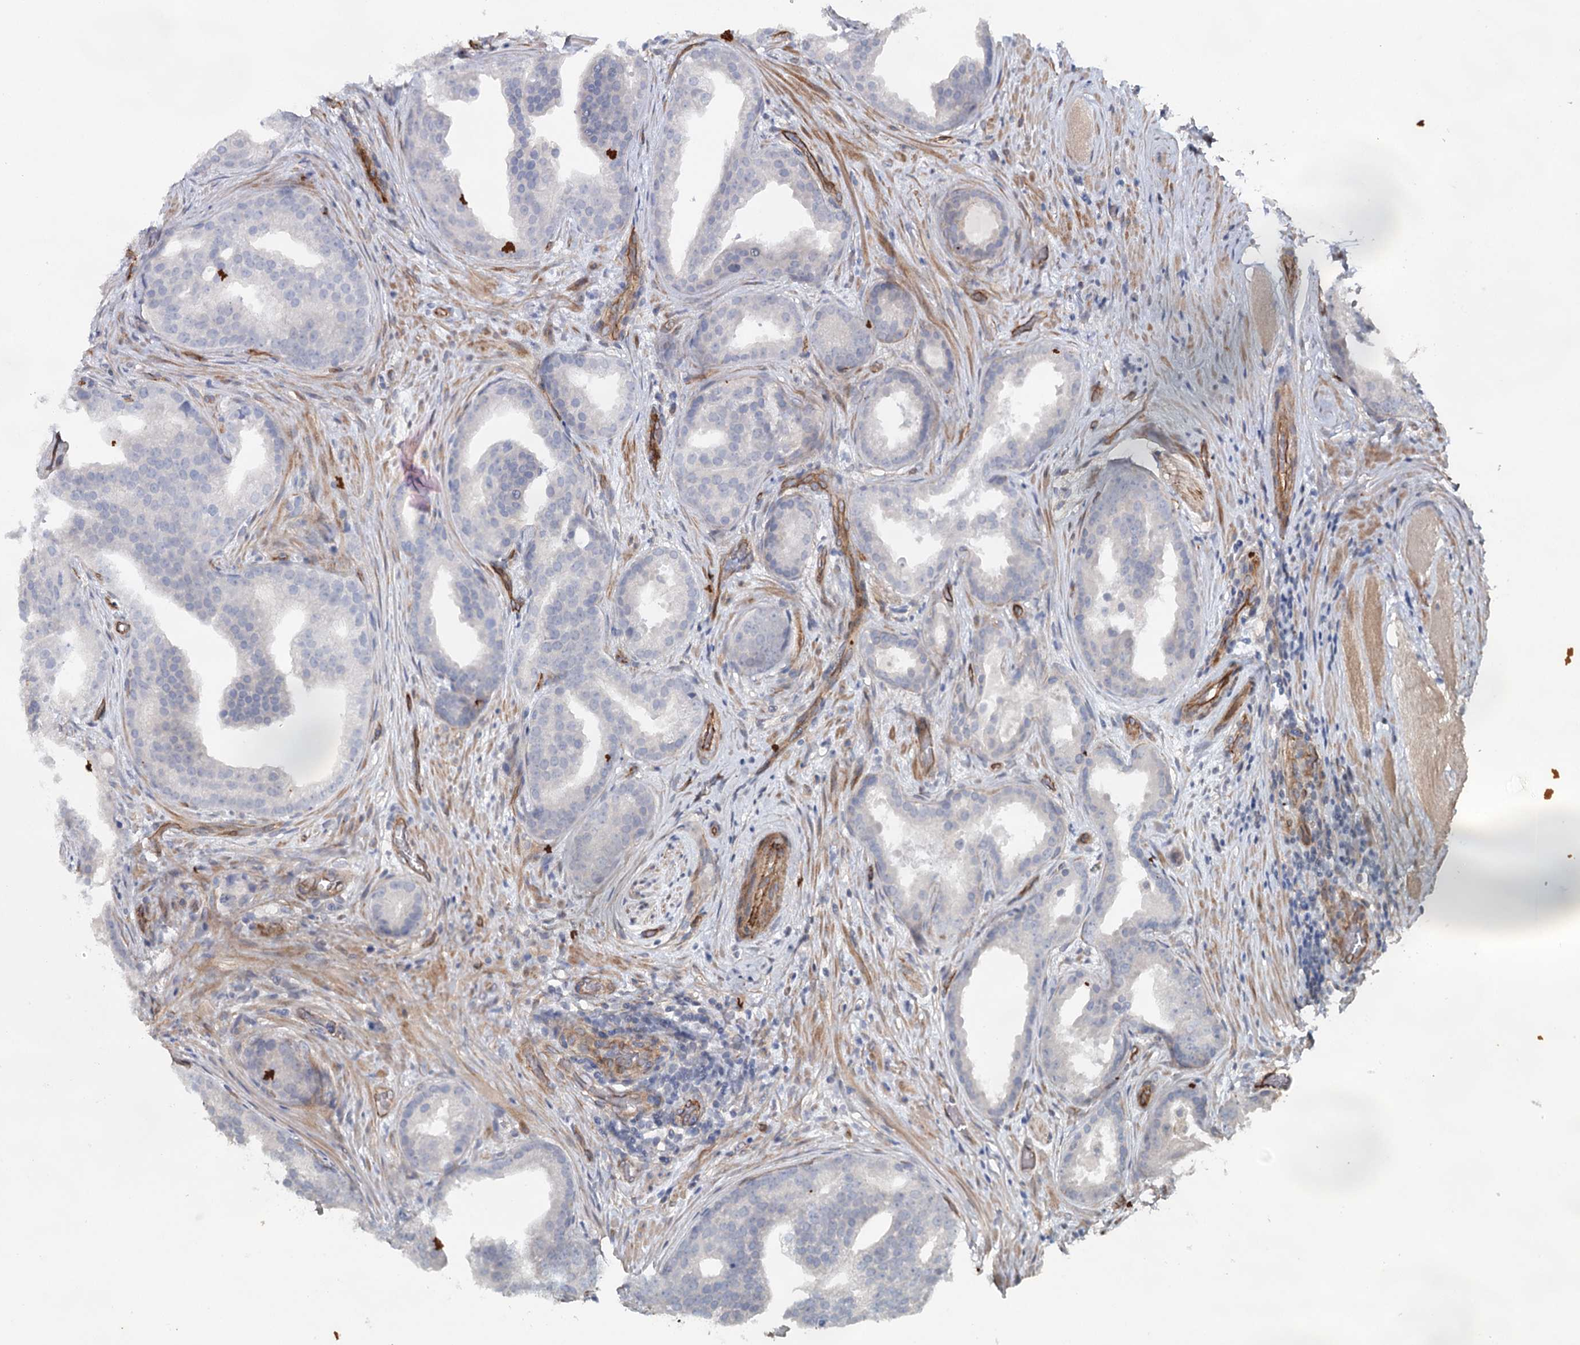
{"staining": {"intensity": "negative", "quantity": "none", "location": "none"}, "tissue": "prostate cancer", "cell_type": "Tumor cells", "image_type": "cancer", "snomed": [{"axis": "morphology", "description": "Adenocarcinoma, Low grade"}, {"axis": "topography", "description": "Prostate"}], "caption": "High power microscopy photomicrograph of an immunohistochemistry (IHC) image of adenocarcinoma (low-grade) (prostate), revealing no significant positivity in tumor cells.", "gene": "SYNPO", "patient": {"sex": "male", "age": 71}}